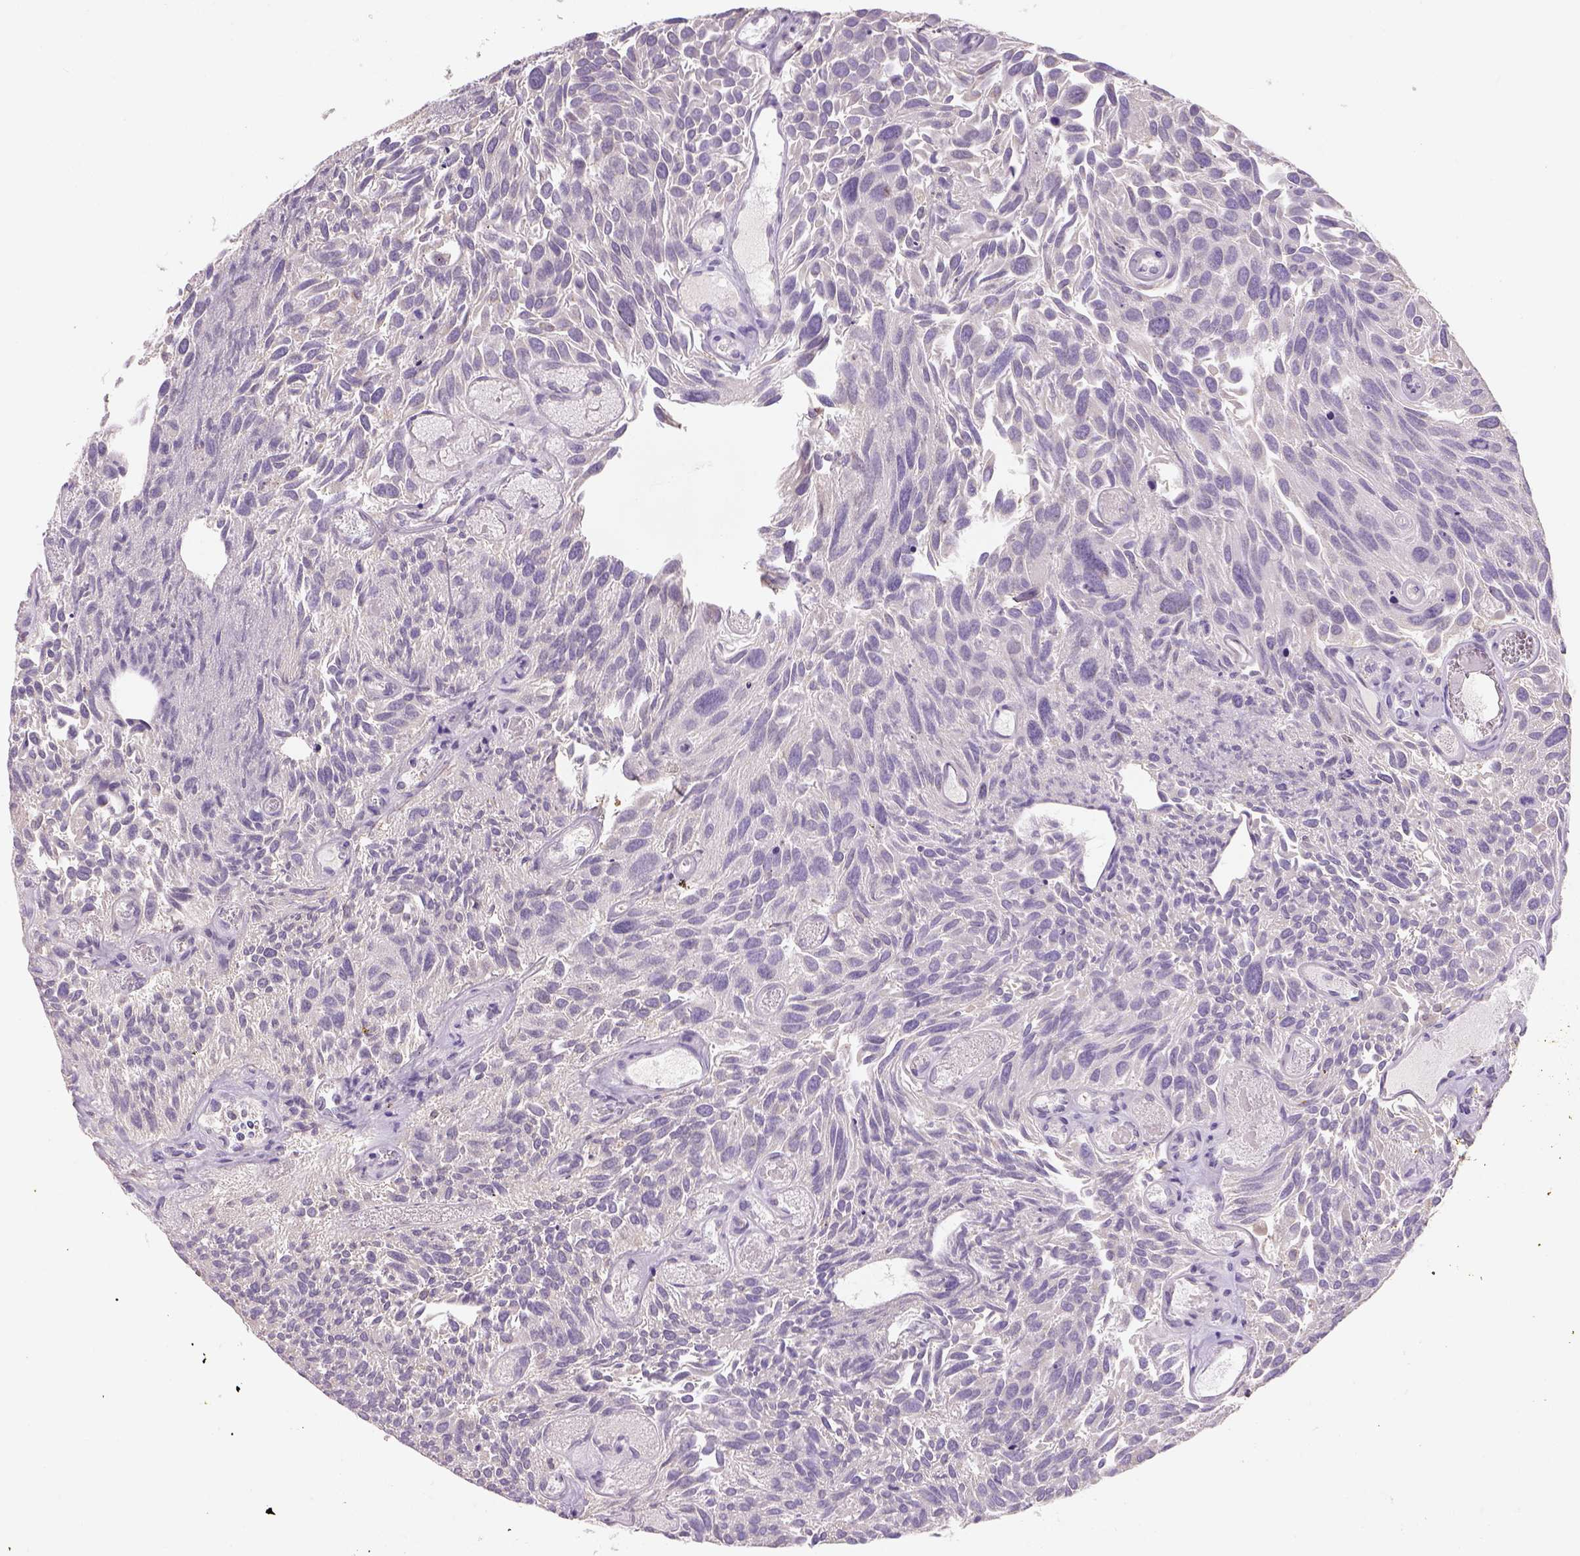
{"staining": {"intensity": "negative", "quantity": "none", "location": "none"}, "tissue": "urothelial cancer", "cell_type": "Tumor cells", "image_type": "cancer", "snomed": [{"axis": "morphology", "description": "Urothelial carcinoma, Low grade"}, {"axis": "topography", "description": "Urinary bladder"}], "caption": "Urothelial carcinoma (low-grade) stained for a protein using immunohistochemistry displays no expression tumor cells.", "gene": "NAALAD2", "patient": {"sex": "female", "age": 69}}